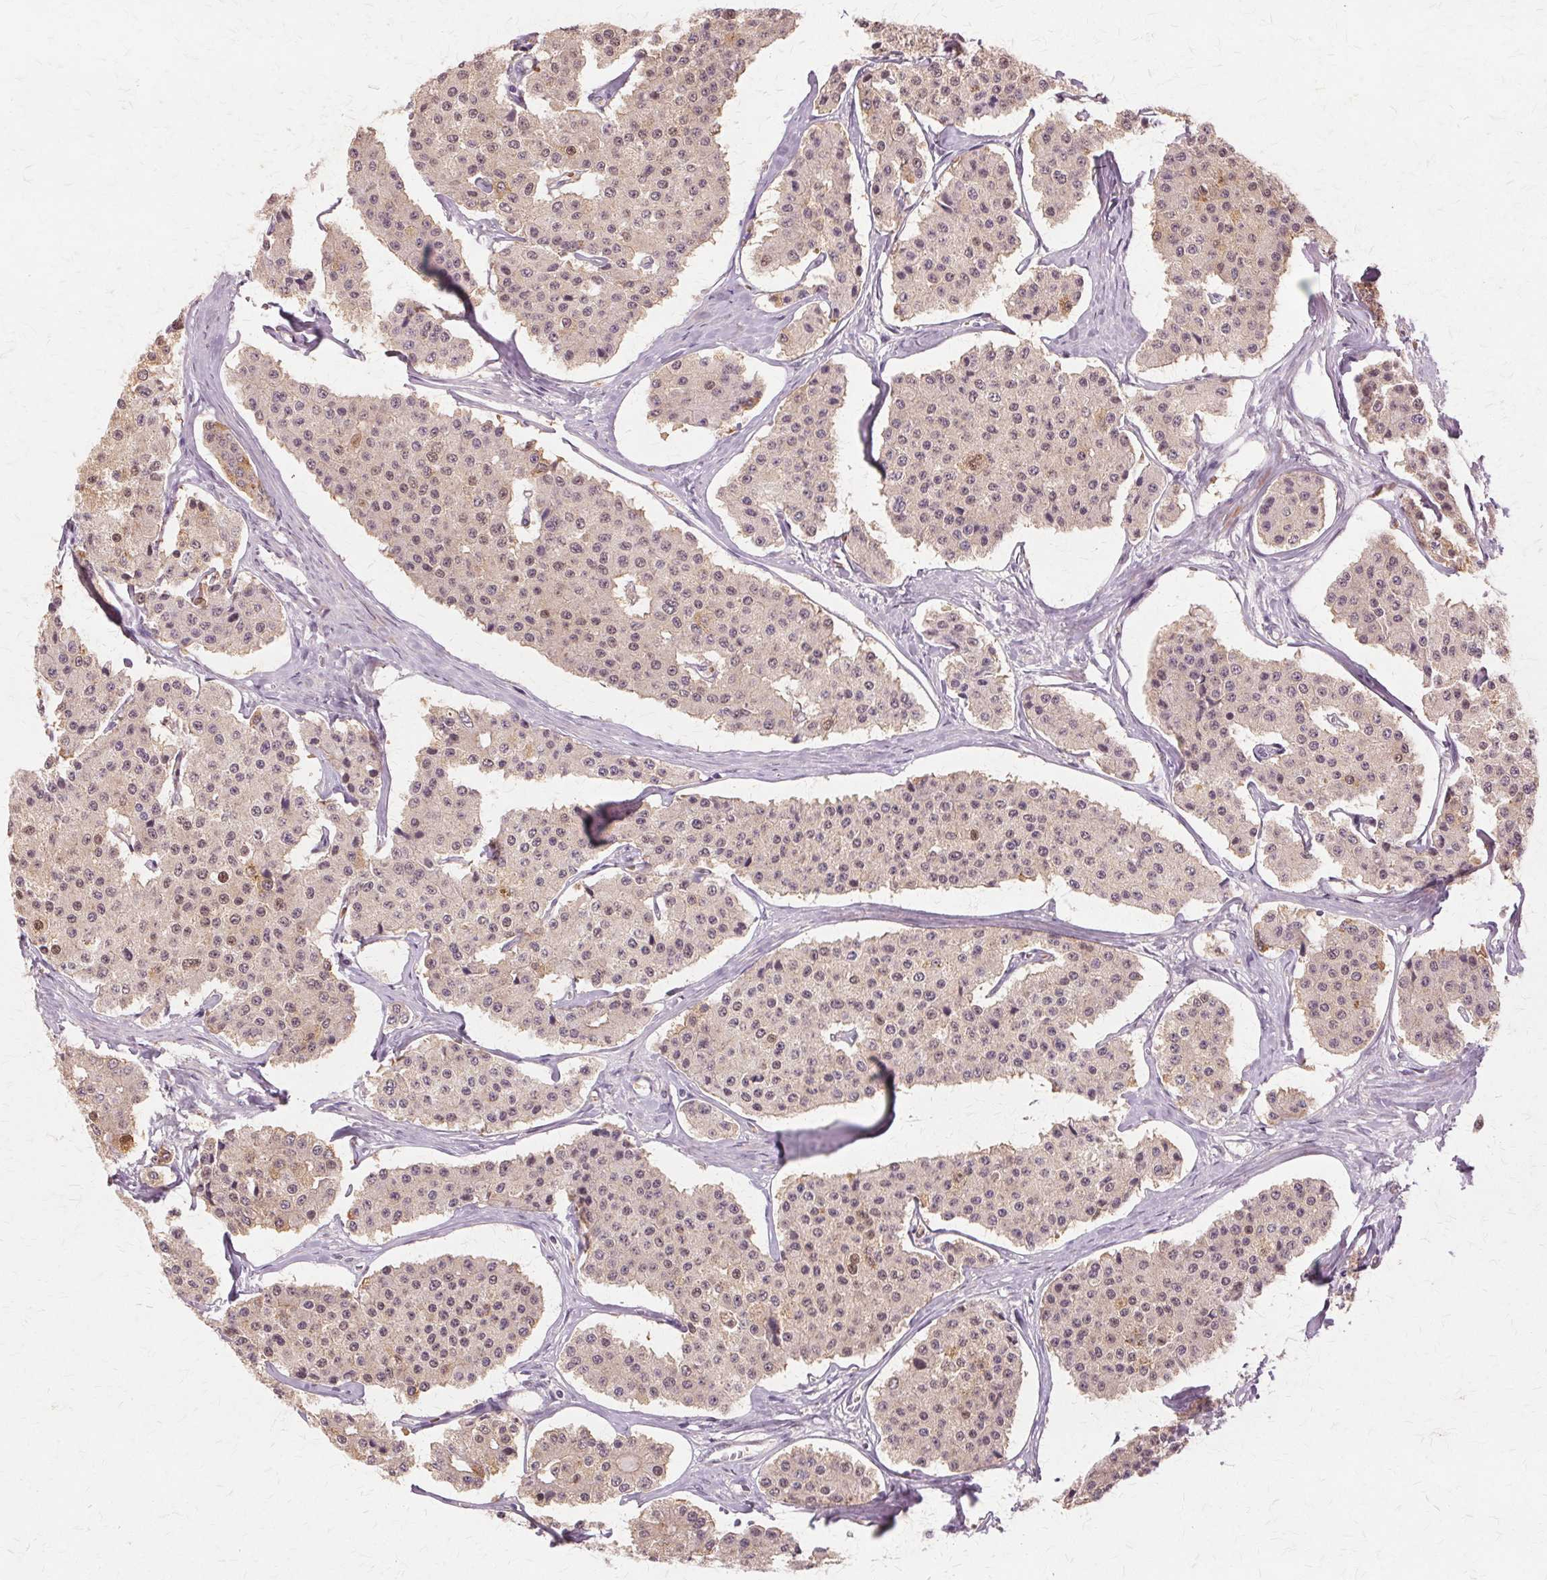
{"staining": {"intensity": "weak", "quantity": ">75%", "location": "nuclear"}, "tissue": "carcinoid", "cell_type": "Tumor cells", "image_type": "cancer", "snomed": [{"axis": "morphology", "description": "Carcinoid, malignant, NOS"}, {"axis": "topography", "description": "Small intestine"}], "caption": "Brown immunohistochemical staining in carcinoid displays weak nuclear staining in about >75% of tumor cells.", "gene": "PRMT5", "patient": {"sex": "female", "age": 65}}